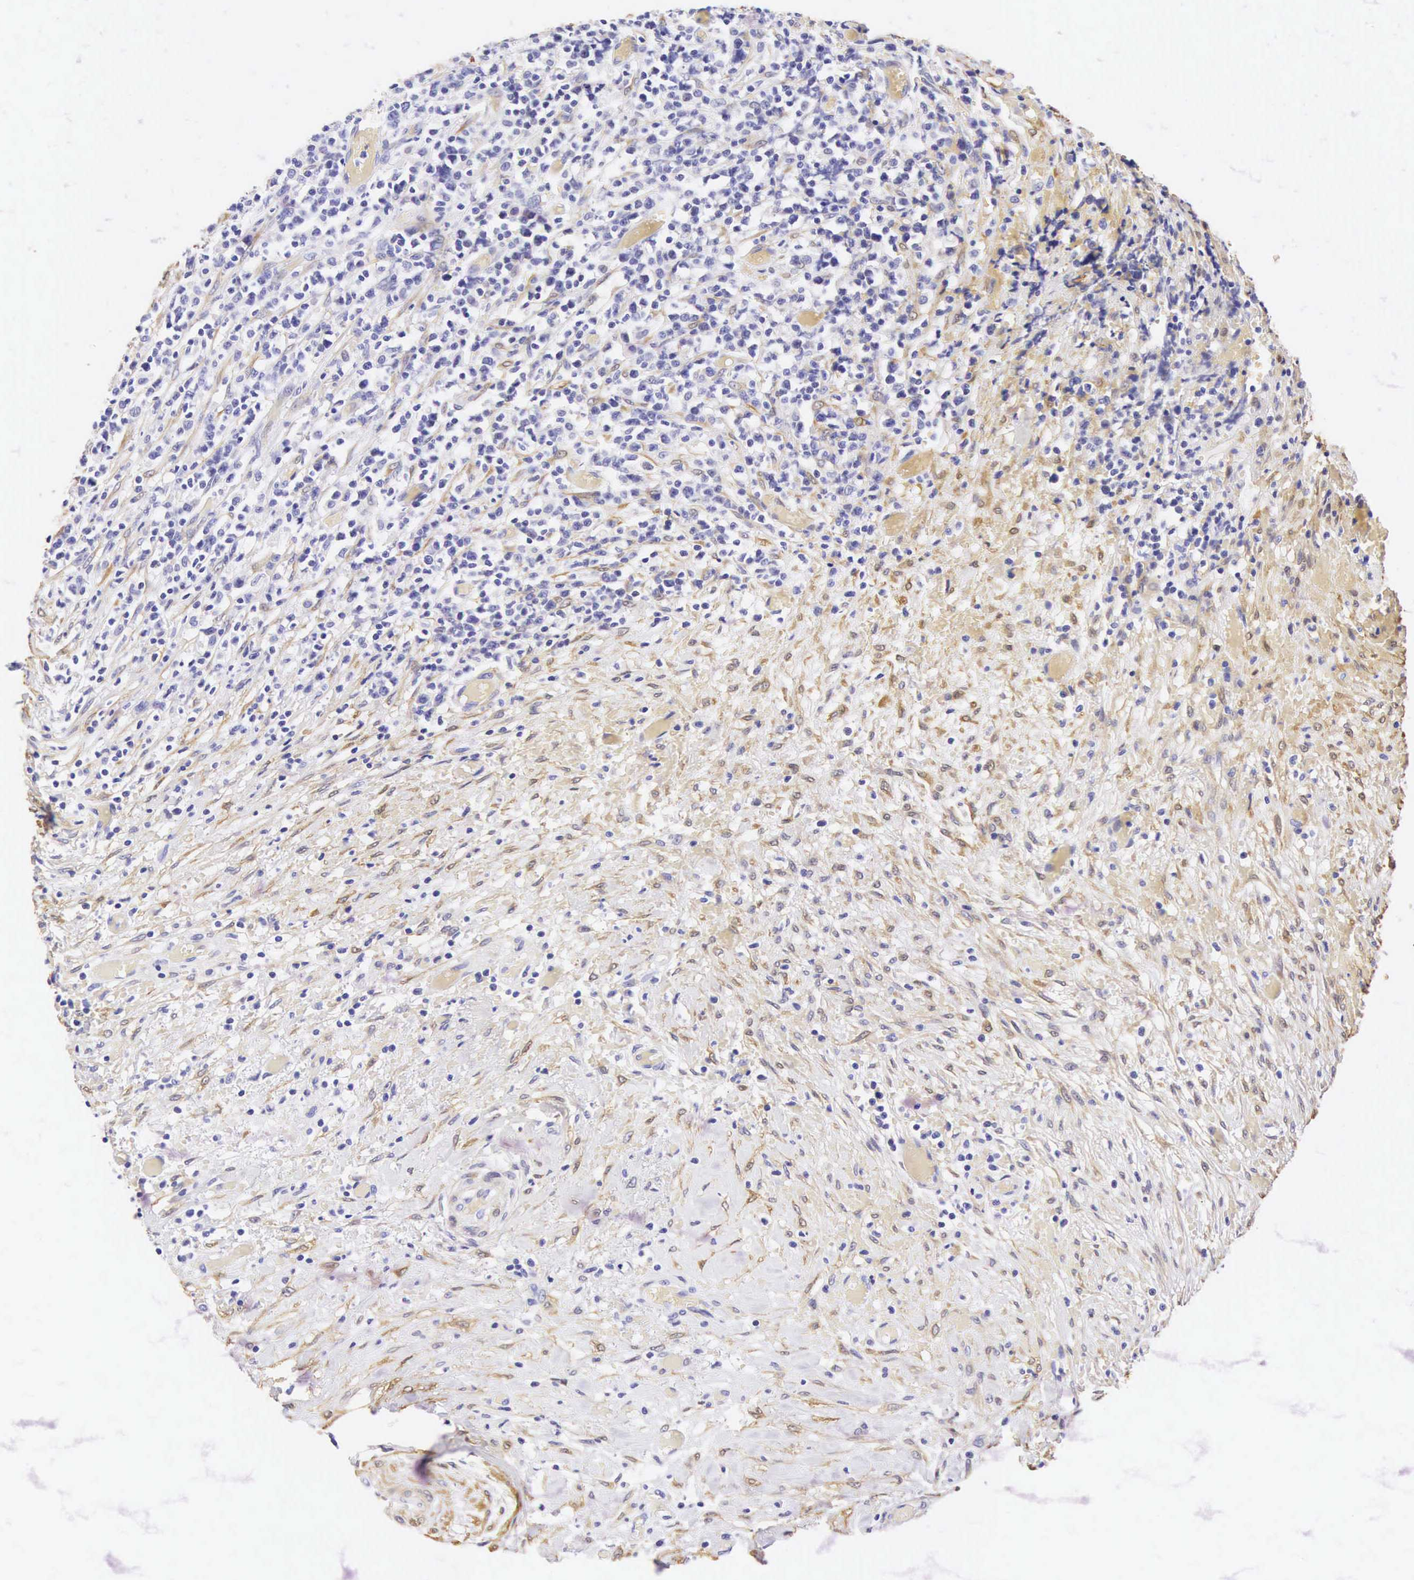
{"staining": {"intensity": "negative", "quantity": "none", "location": "none"}, "tissue": "lymphoma", "cell_type": "Tumor cells", "image_type": "cancer", "snomed": [{"axis": "morphology", "description": "Malignant lymphoma, non-Hodgkin's type, High grade"}, {"axis": "topography", "description": "Colon"}], "caption": "The micrograph demonstrates no staining of tumor cells in lymphoma. The staining was performed using DAB to visualize the protein expression in brown, while the nuclei were stained in blue with hematoxylin (Magnification: 20x).", "gene": "CNN1", "patient": {"sex": "male", "age": 82}}